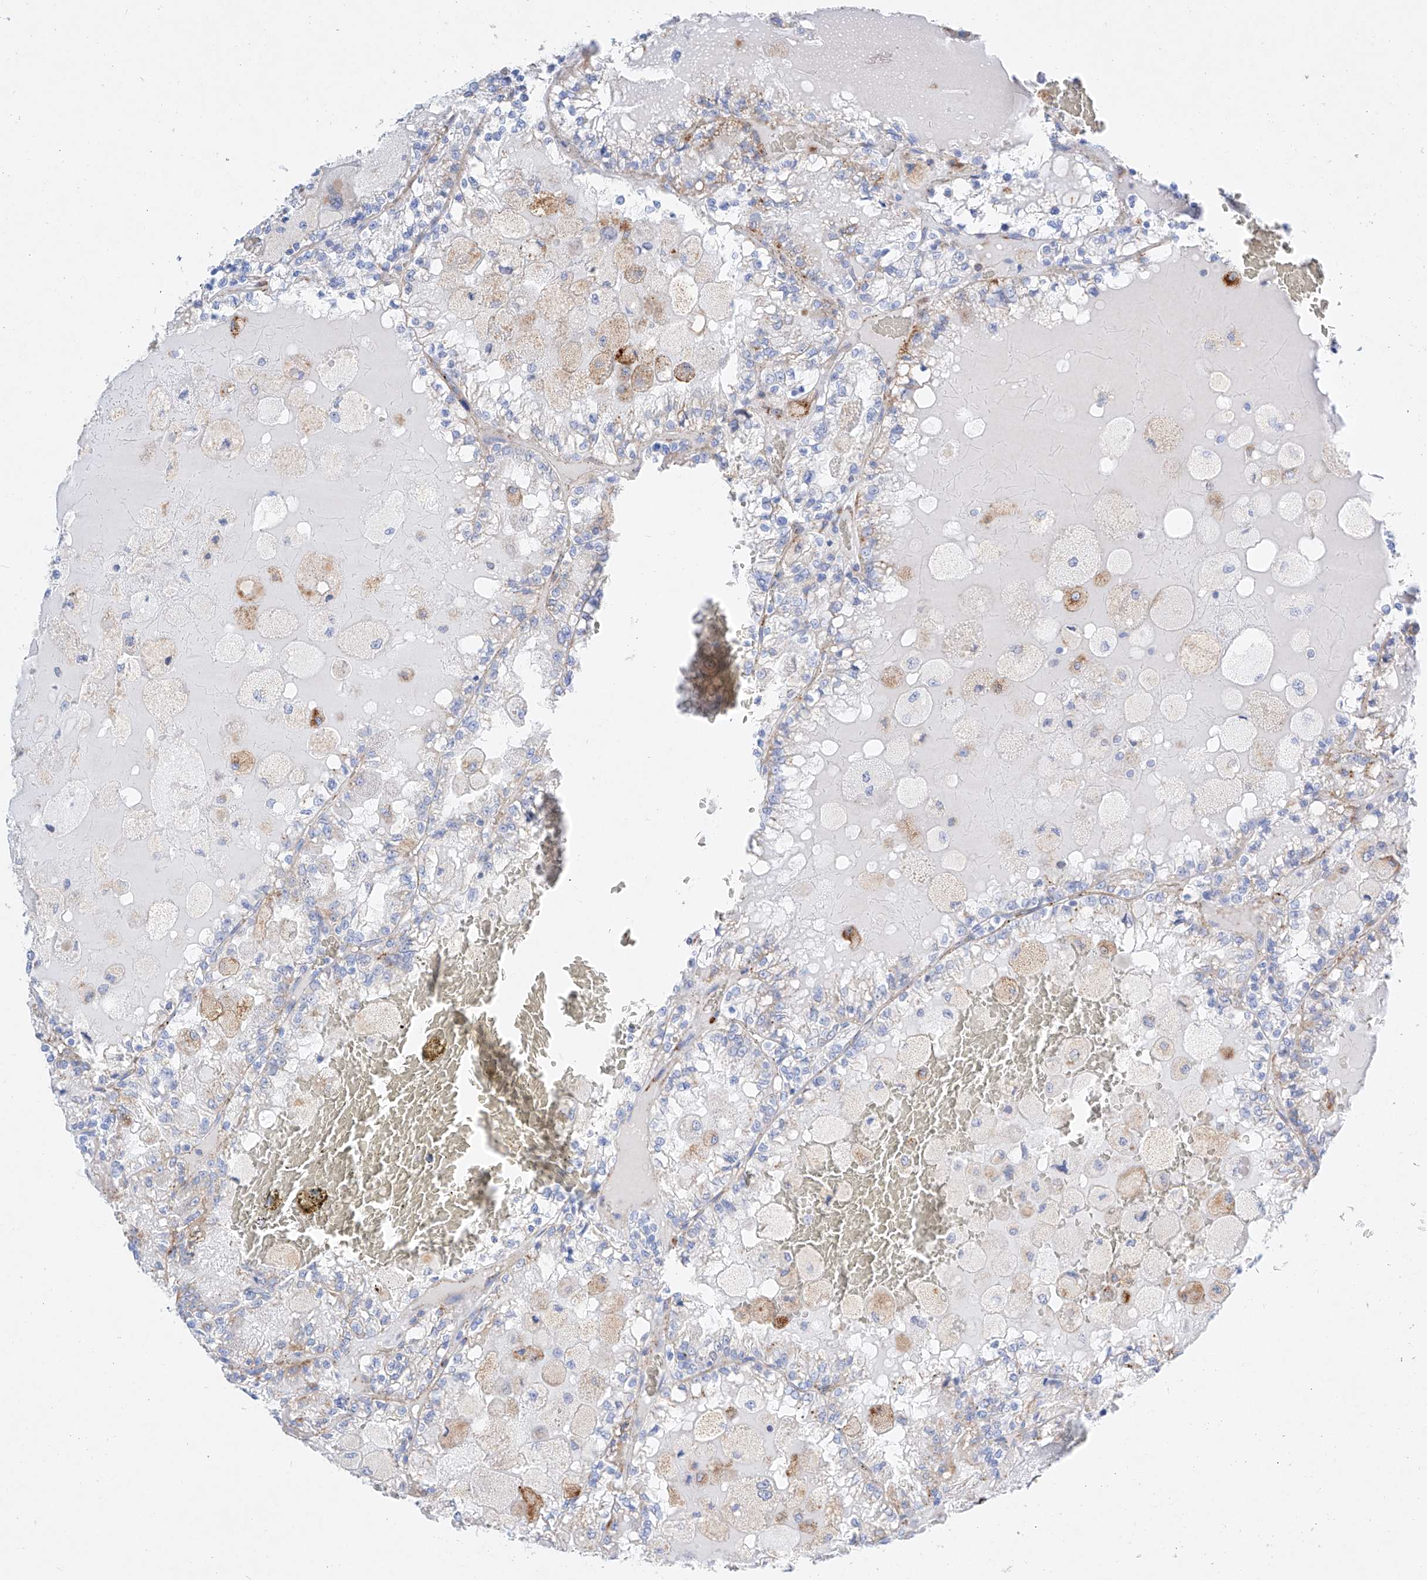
{"staining": {"intensity": "weak", "quantity": "<25%", "location": "cytoplasmic/membranous"}, "tissue": "renal cancer", "cell_type": "Tumor cells", "image_type": "cancer", "snomed": [{"axis": "morphology", "description": "Adenocarcinoma, NOS"}, {"axis": "topography", "description": "Kidney"}], "caption": "Tumor cells show no significant protein positivity in renal adenocarcinoma.", "gene": "C6orf62", "patient": {"sex": "female", "age": 56}}